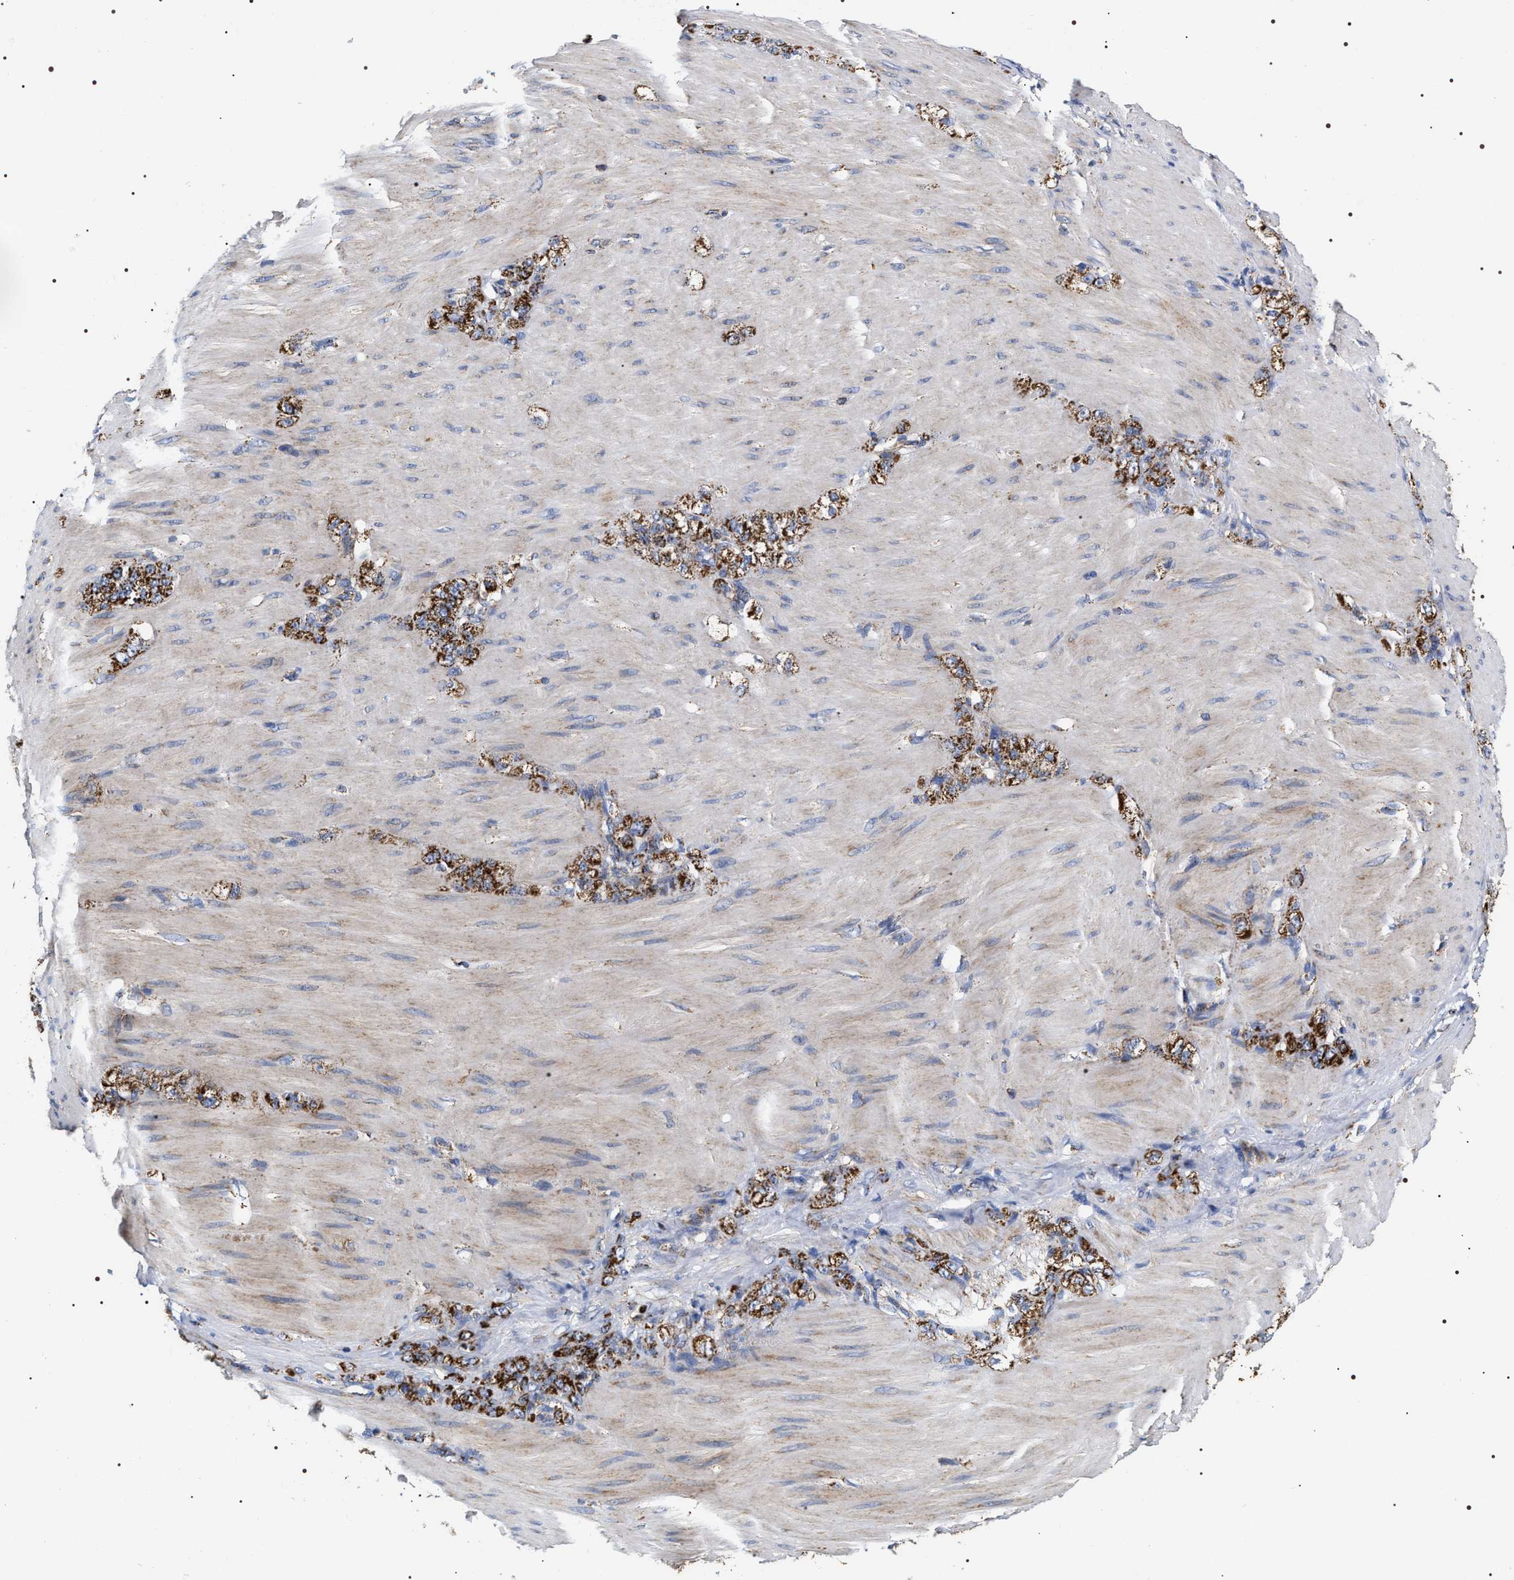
{"staining": {"intensity": "strong", "quantity": ">75%", "location": "cytoplasmic/membranous"}, "tissue": "stomach cancer", "cell_type": "Tumor cells", "image_type": "cancer", "snomed": [{"axis": "morphology", "description": "Normal tissue, NOS"}, {"axis": "morphology", "description": "Adenocarcinoma, NOS"}, {"axis": "topography", "description": "Stomach"}], "caption": "Immunohistochemistry (IHC) micrograph of neoplastic tissue: stomach adenocarcinoma stained using immunohistochemistry shows high levels of strong protein expression localized specifically in the cytoplasmic/membranous of tumor cells, appearing as a cytoplasmic/membranous brown color.", "gene": "COG5", "patient": {"sex": "male", "age": 82}}